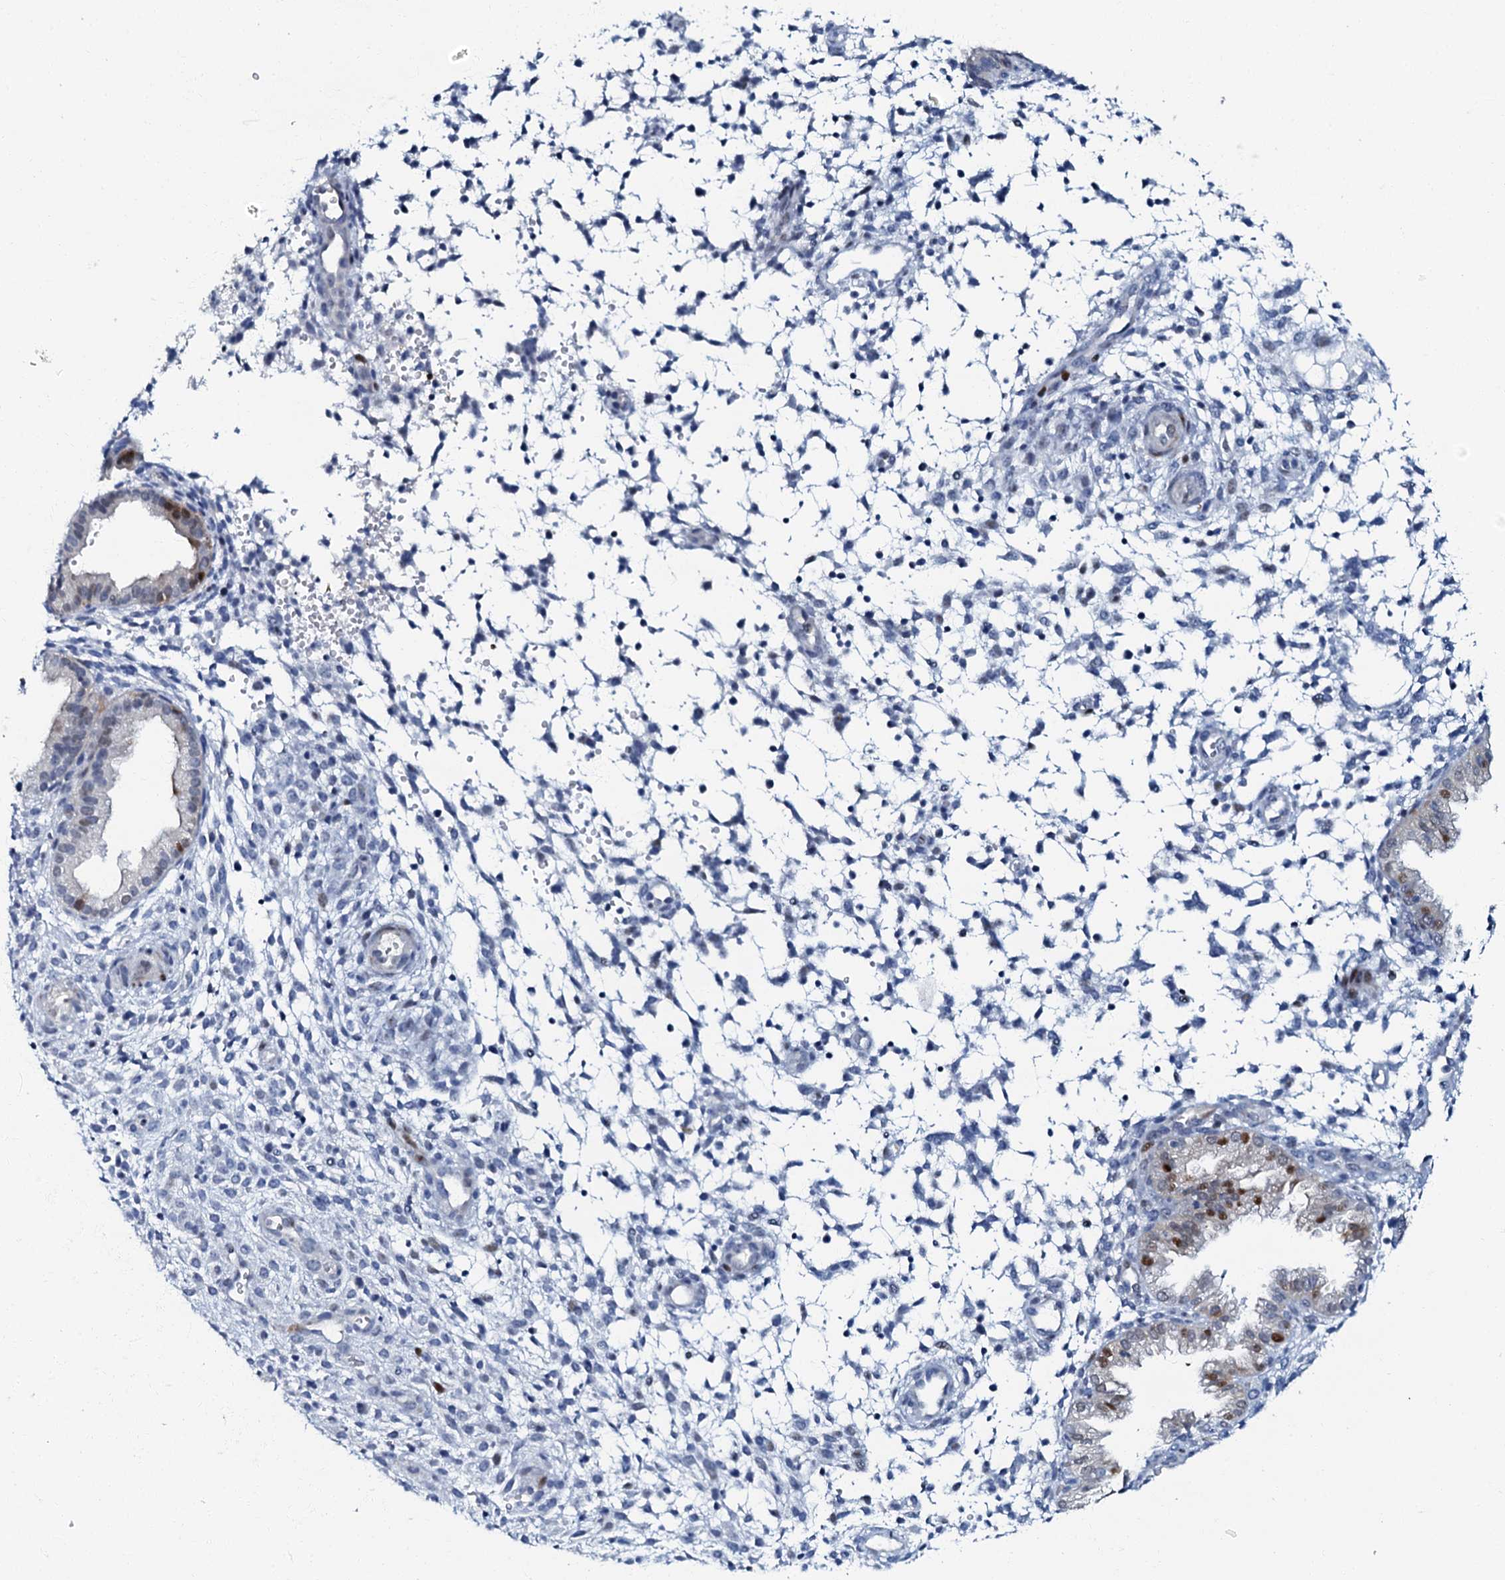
{"staining": {"intensity": "negative", "quantity": "none", "location": "none"}, "tissue": "endometrium", "cell_type": "Cells in endometrial stroma", "image_type": "normal", "snomed": [{"axis": "morphology", "description": "Normal tissue, NOS"}, {"axis": "topography", "description": "Endometrium"}], "caption": "High magnification brightfield microscopy of normal endometrium stained with DAB (3,3'-diaminobenzidine) (brown) and counterstained with hematoxylin (blue): cells in endometrial stroma show no significant positivity.", "gene": "MFSD5", "patient": {"sex": "female", "age": 33}}